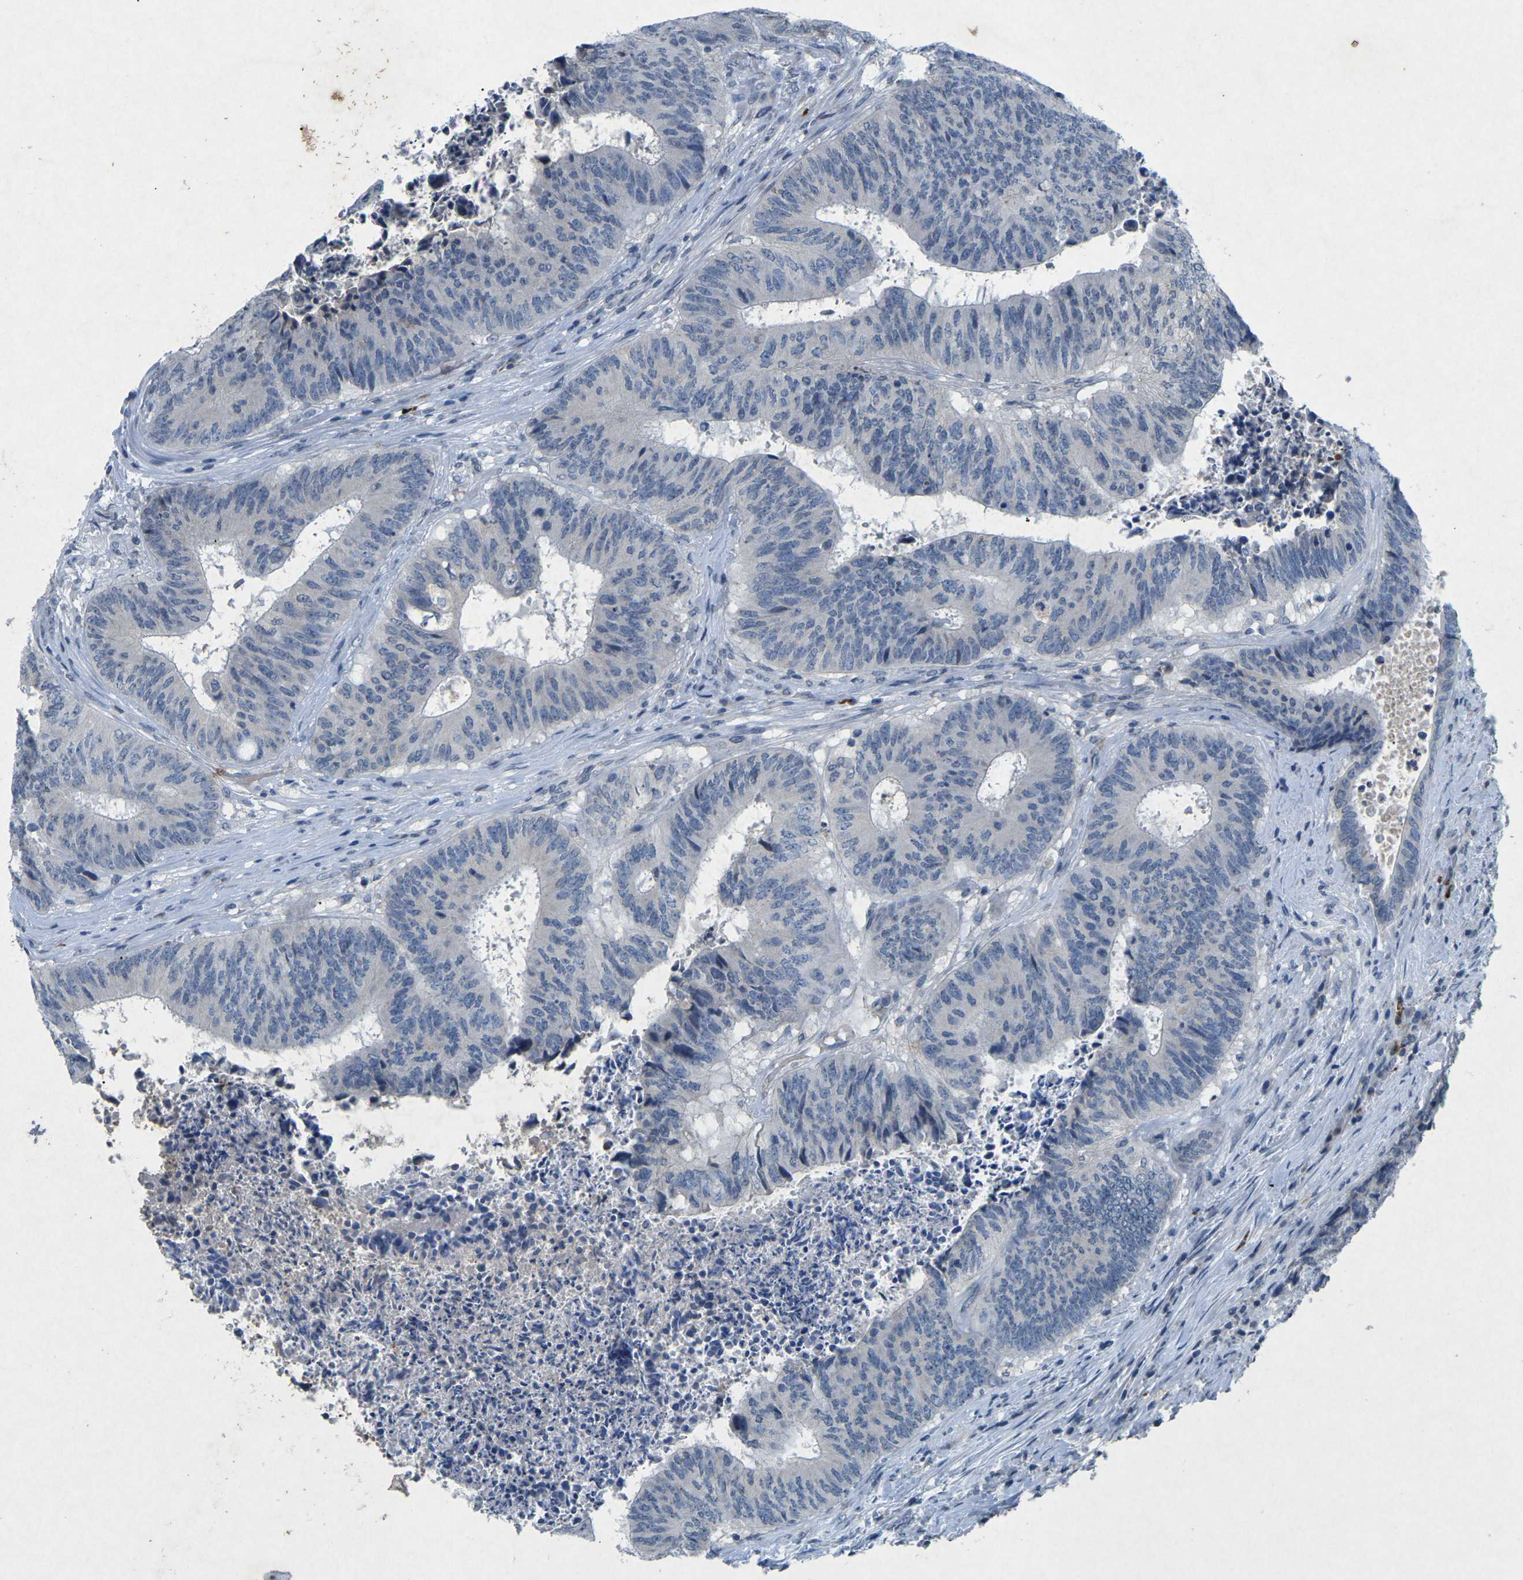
{"staining": {"intensity": "negative", "quantity": "none", "location": "none"}, "tissue": "colorectal cancer", "cell_type": "Tumor cells", "image_type": "cancer", "snomed": [{"axis": "morphology", "description": "Adenocarcinoma, NOS"}, {"axis": "topography", "description": "Rectum"}], "caption": "High power microscopy micrograph of an immunohistochemistry micrograph of colorectal cancer, revealing no significant expression in tumor cells.", "gene": "PLG", "patient": {"sex": "male", "age": 72}}